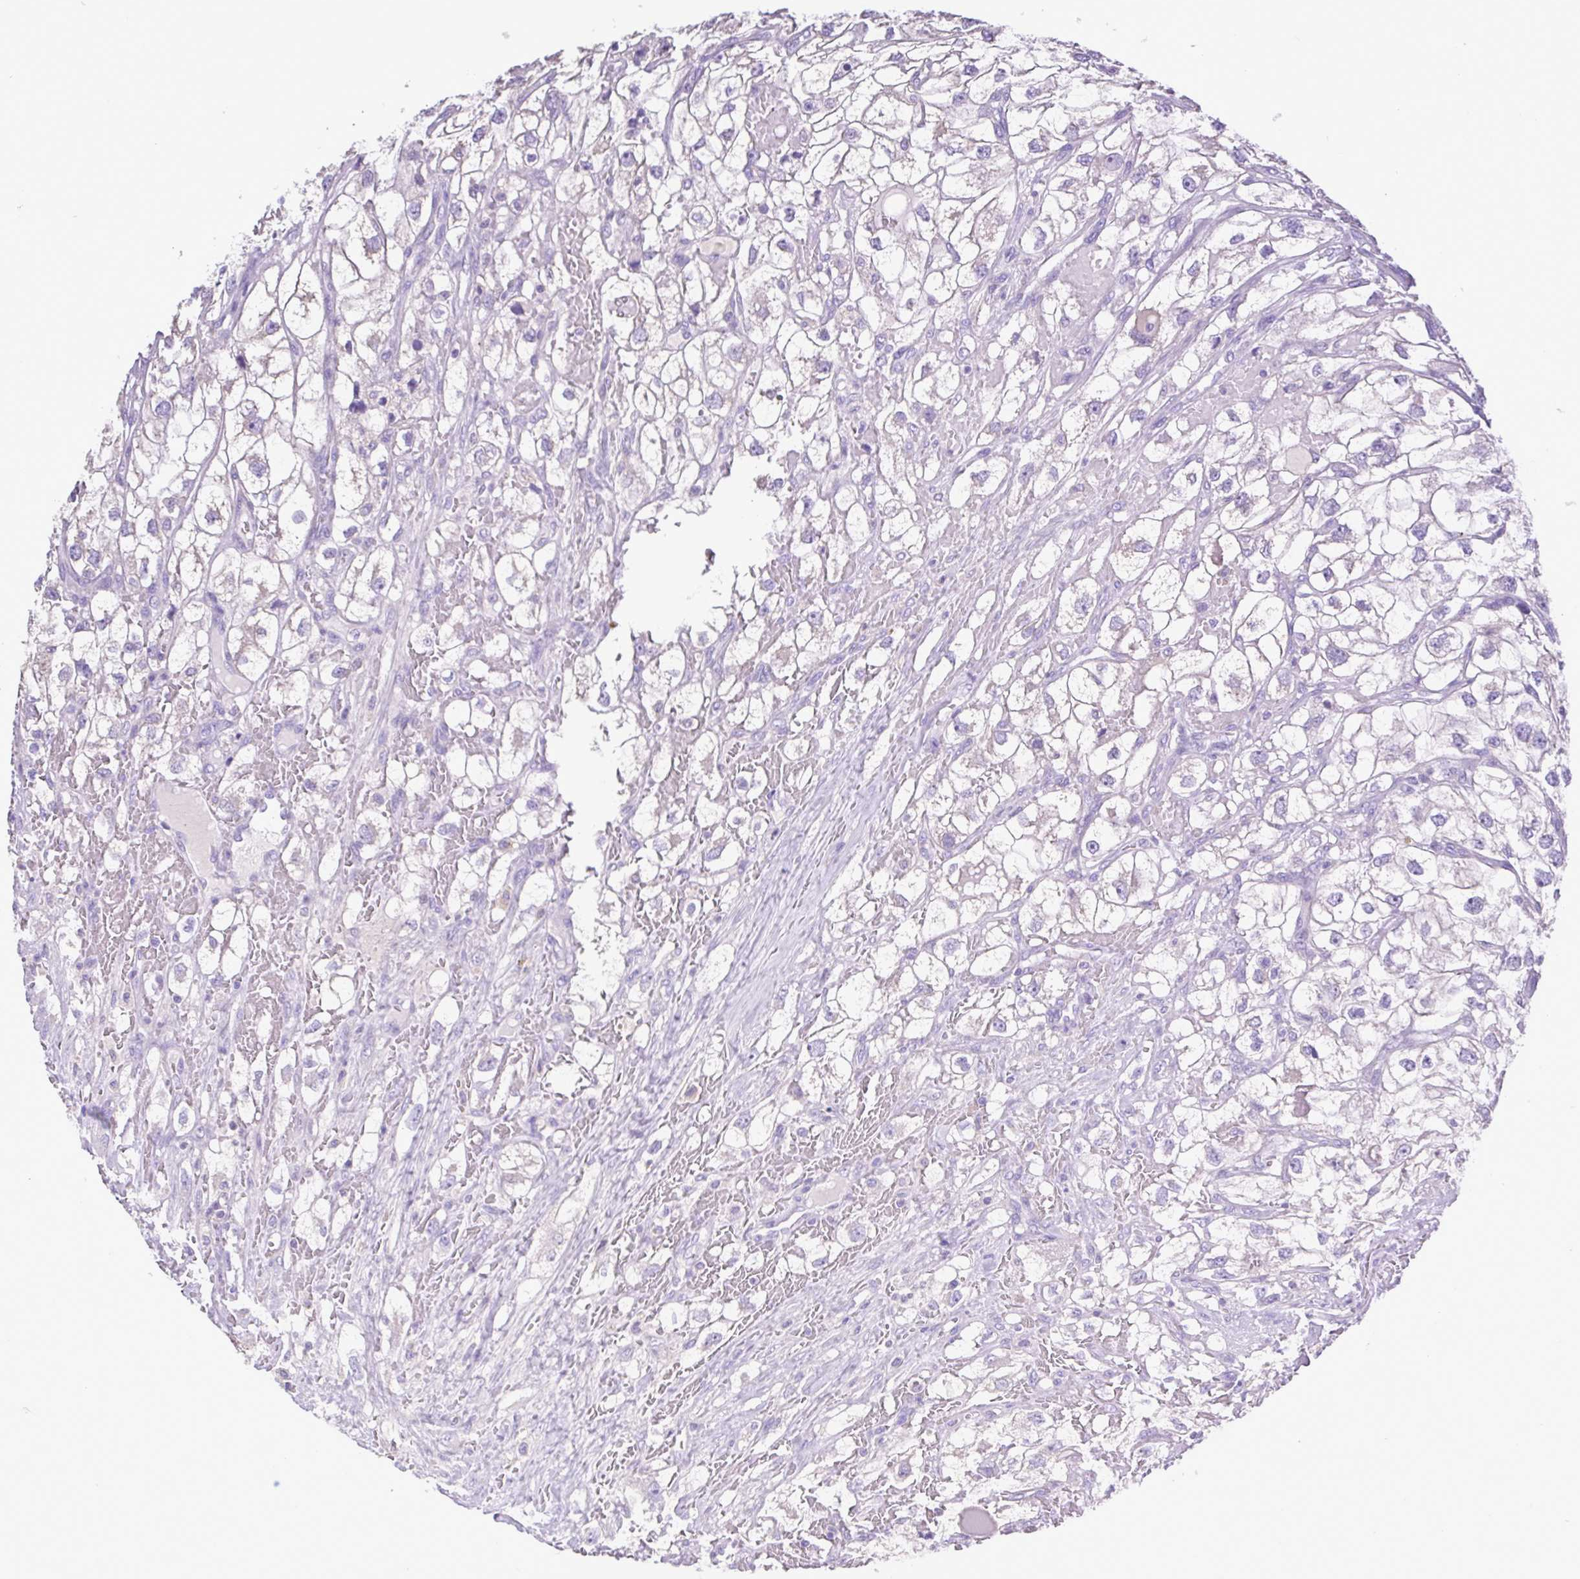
{"staining": {"intensity": "negative", "quantity": "none", "location": "none"}, "tissue": "renal cancer", "cell_type": "Tumor cells", "image_type": "cancer", "snomed": [{"axis": "morphology", "description": "Adenocarcinoma, NOS"}, {"axis": "topography", "description": "Kidney"}], "caption": "Renal adenocarcinoma stained for a protein using immunohistochemistry shows no positivity tumor cells.", "gene": "PLA2G4E", "patient": {"sex": "male", "age": 59}}